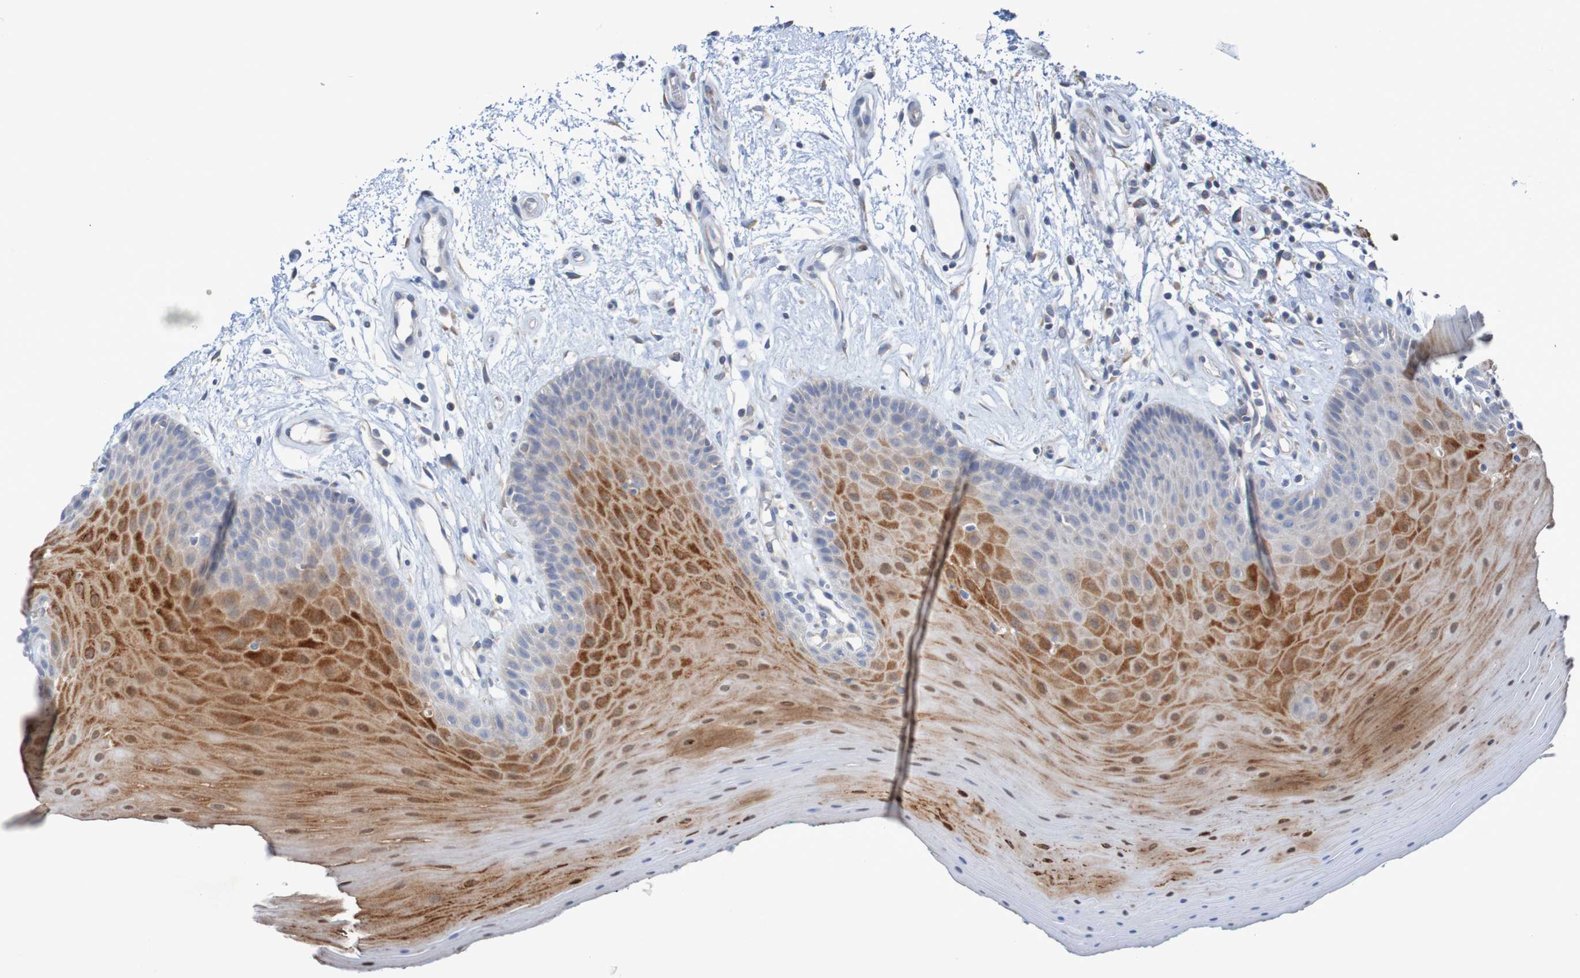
{"staining": {"intensity": "moderate", "quantity": "25%-75%", "location": "cytoplasmic/membranous,nuclear"}, "tissue": "oral mucosa", "cell_type": "Squamous epithelial cells", "image_type": "normal", "snomed": [{"axis": "morphology", "description": "Normal tissue, NOS"}, {"axis": "topography", "description": "Skeletal muscle"}, {"axis": "topography", "description": "Oral tissue"}], "caption": "Unremarkable oral mucosa reveals moderate cytoplasmic/membranous,nuclear positivity in approximately 25%-75% of squamous epithelial cells.", "gene": "PARP4", "patient": {"sex": "male", "age": 58}}